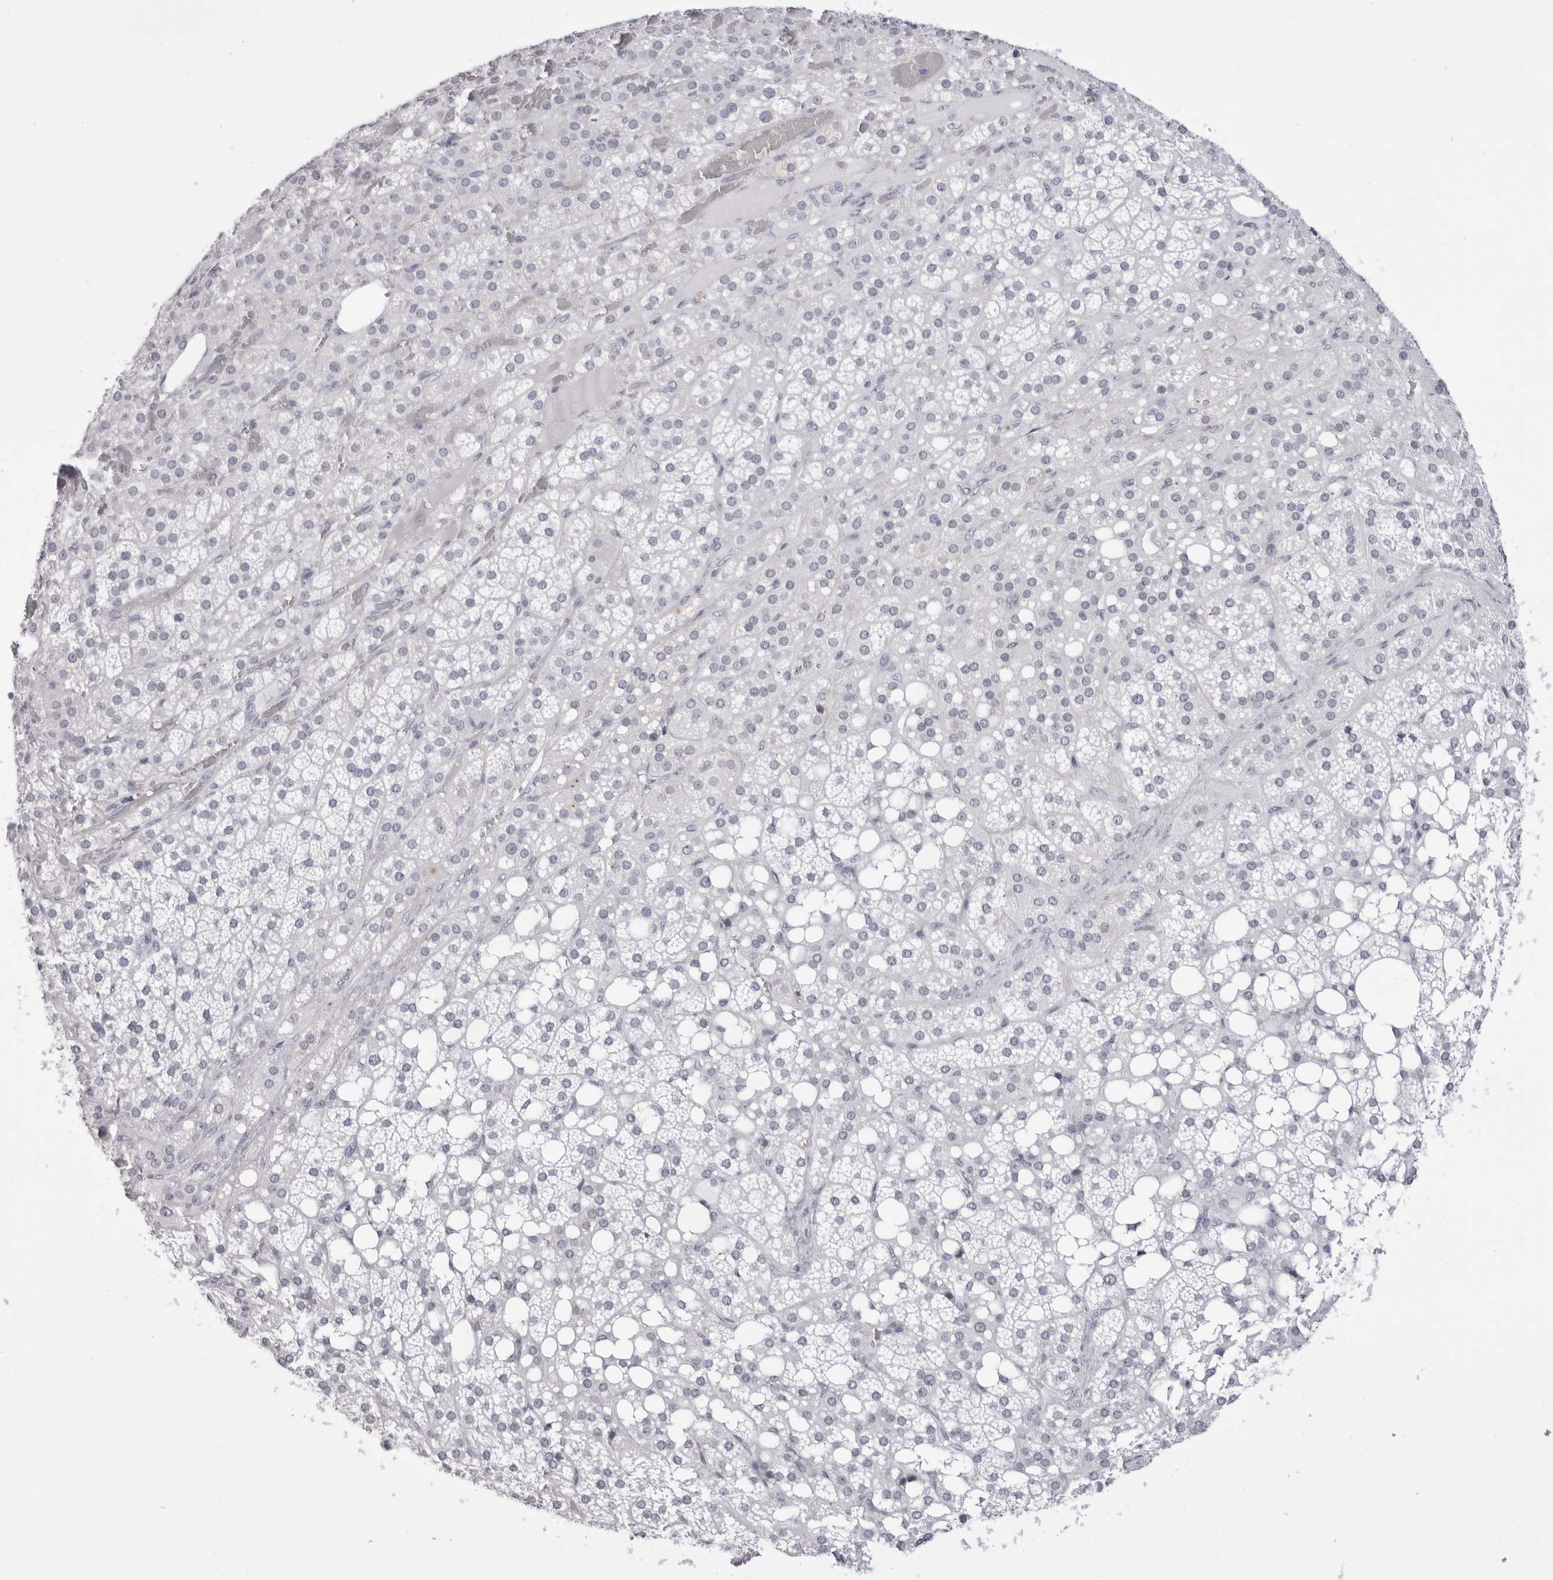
{"staining": {"intensity": "negative", "quantity": "none", "location": "none"}, "tissue": "adrenal gland", "cell_type": "Glandular cells", "image_type": "normal", "snomed": [{"axis": "morphology", "description": "Normal tissue, NOS"}, {"axis": "topography", "description": "Adrenal gland"}], "caption": "Immunohistochemistry photomicrograph of normal adrenal gland stained for a protein (brown), which demonstrates no positivity in glandular cells.", "gene": "TMOD4", "patient": {"sex": "female", "age": 59}}